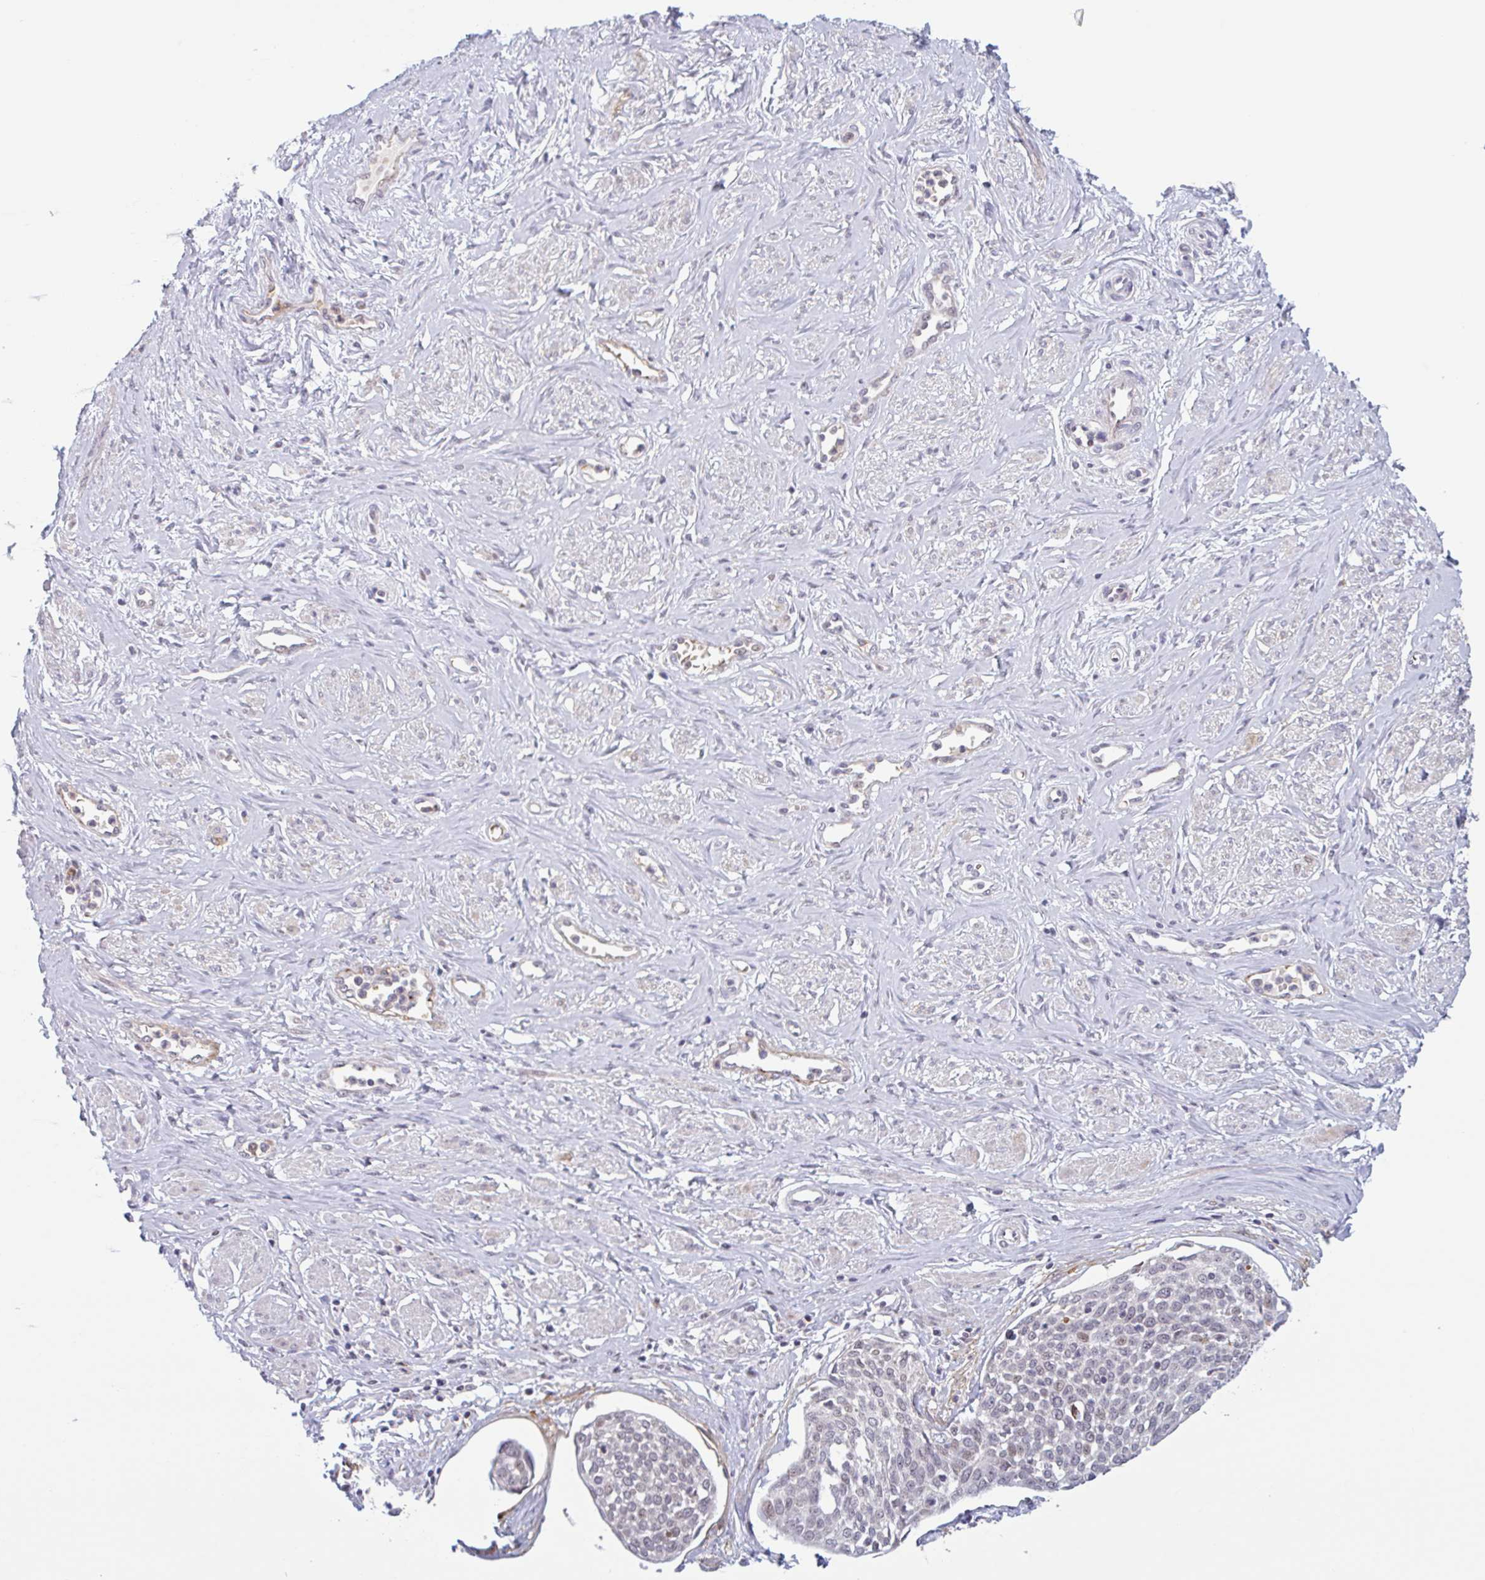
{"staining": {"intensity": "negative", "quantity": "none", "location": "none"}, "tissue": "cervical cancer", "cell_type": "Tumor cells", "image_type": "cancer", "snomed": [{"axis": "morphology", "description": "Squamous cell carcinoma, NOS"}, {"axis": "topography", "description": "Cervix"}], "caption": "DAB (3,3'-diaminobenzidine) immunohistochemical staining of human cervical cancer reveals no significant staining in tumor cells.", "gene": "TMEM119", "patient": {"sex": "female", "age": 34}}